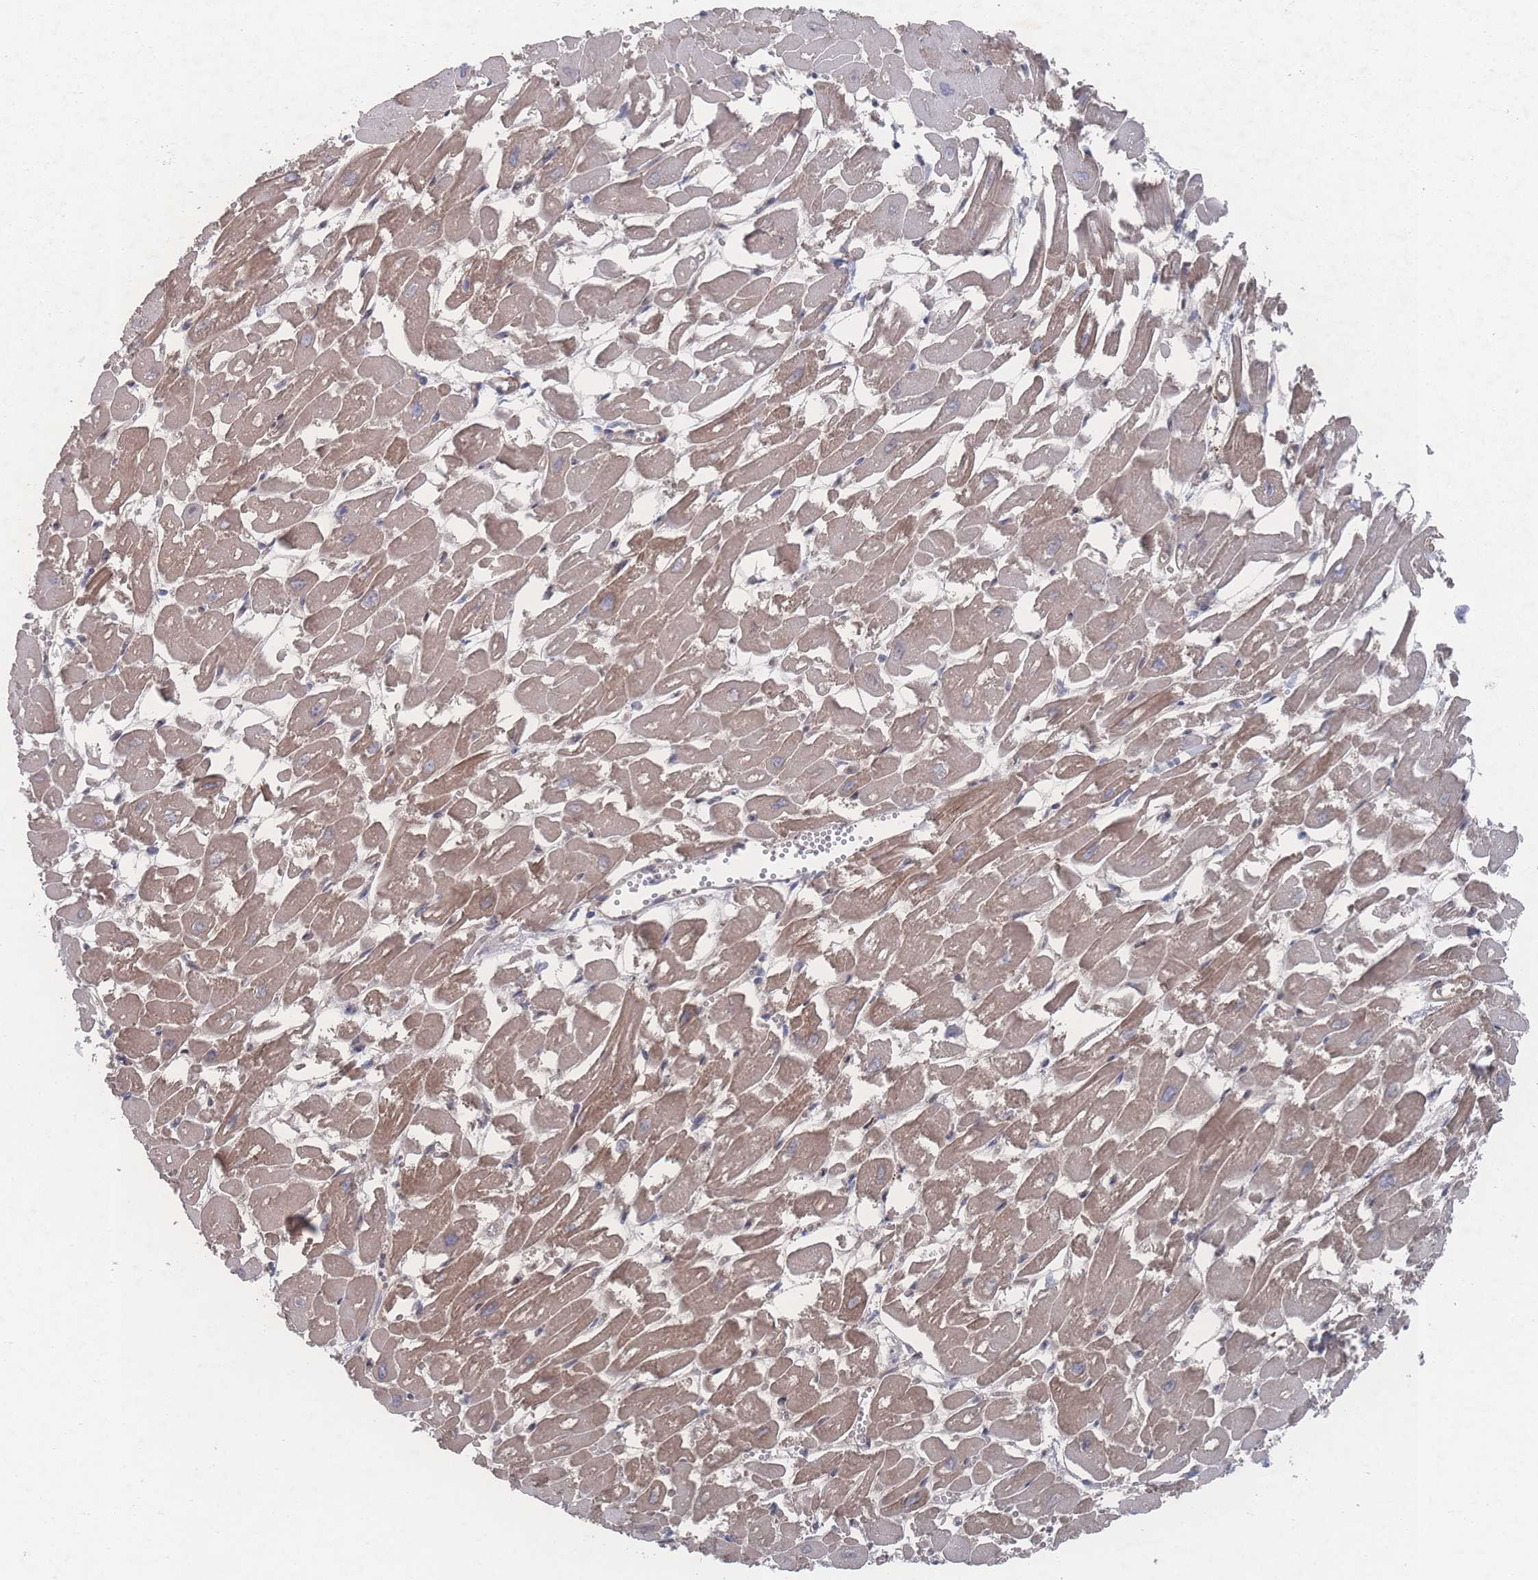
{"staining": {"intensity": "strong", "quantity": "<25%", "location": "cytoplasmic/membranous,nuclear"}, "tissue": "heart muscle", "cell_type": "Cardiomyocytes", "image_type": "normal", "snomed": [{"axis": "morphology", "description": "Normal tissue, NOS"}, {"axis": "topography", "description": "Heart"}], "caption": "Cardiomyocytes exhibit medium levels of strong cytoplasmic/membranous,nuclear staining in about <25% of cells in benign heart muscle.", "gene": "PSMA1", "patient": {"sex": "male", "age": 54}}